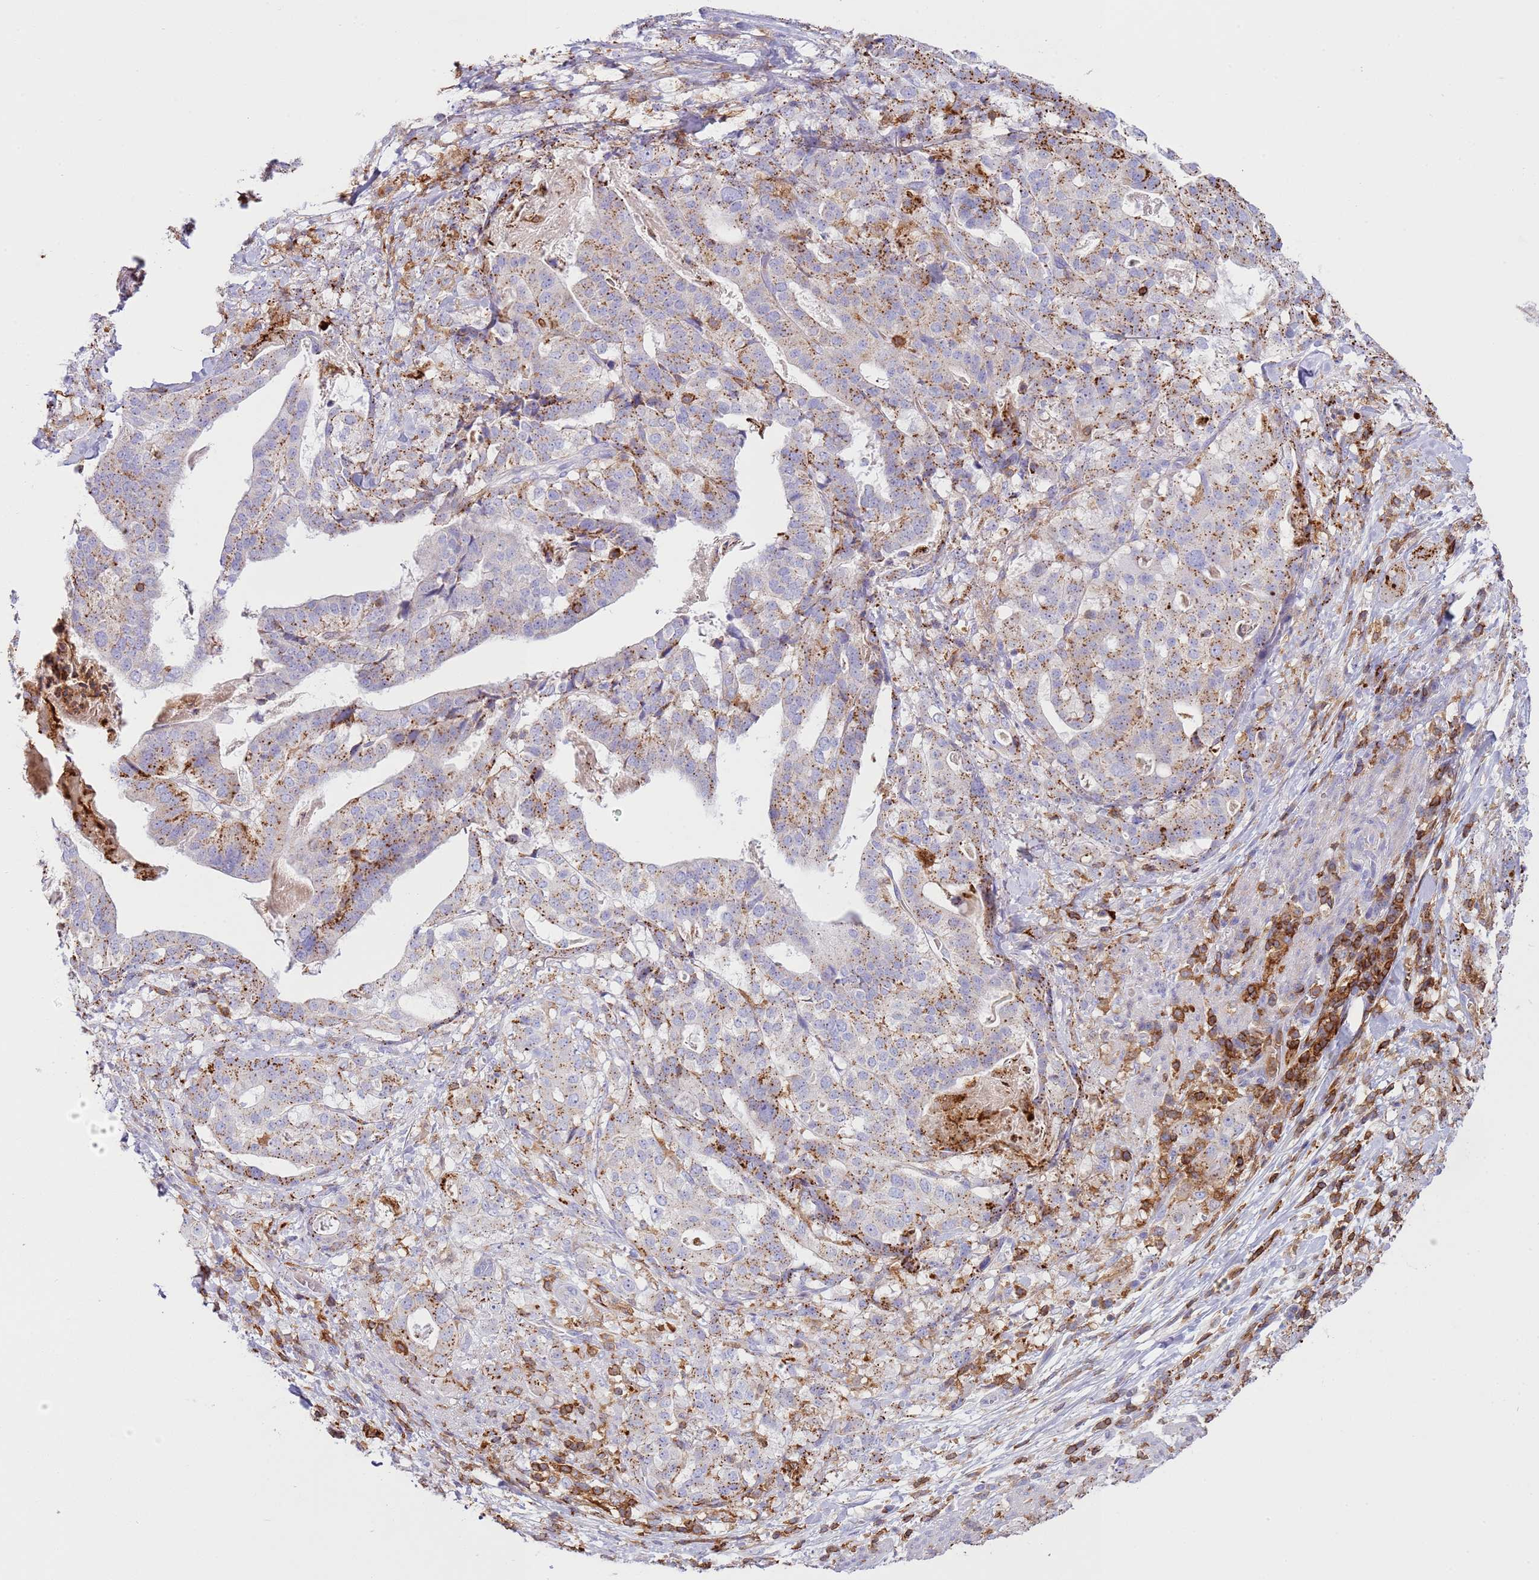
{"staining": {"intensity": "strong", "quantity": "25%-75%", "location": "cytoplasmic/membranous"}, "tissue": "stomach cancer", "cell_type": "Tumor cells", "image_type": "cancer", "snomed": [{"axis": "morphology", "description": "Adenocarcinoma, NOS"}, {"axis": "topography", "description": "Stomach"}], "caption": "High-power microscopy captured an immunohistochemistry photomicrograph of stomach adenocarcinoma, revealing strong cytoplasmic/membranous positivity in approximately 25%-75% of tumor cells.", "gene": "TTPAL", "patient": {"sex": "male", "age": 48}}